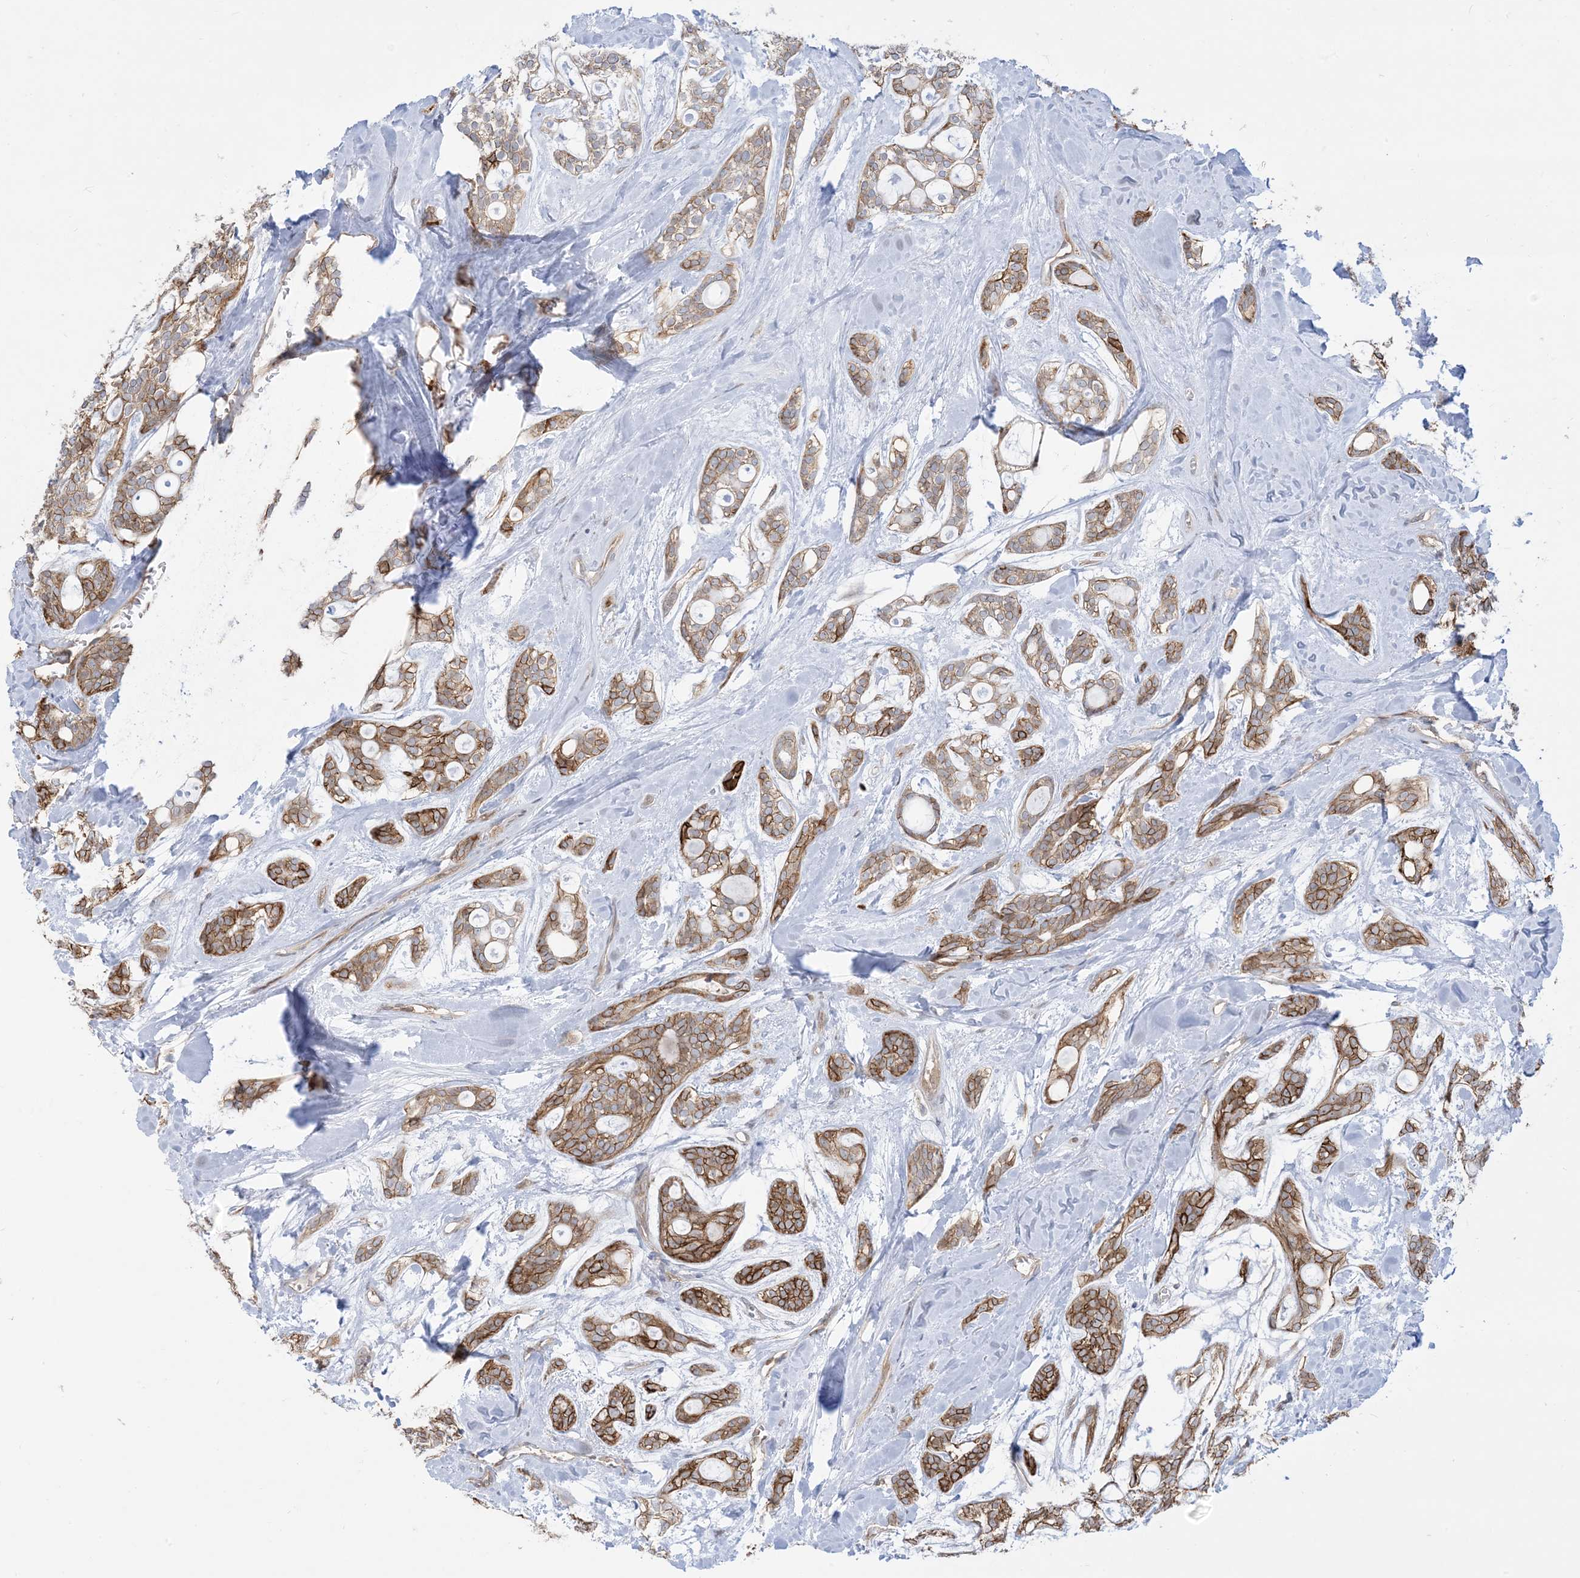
{"staining": {"intensity": "moderate", "quantity": ">75%", "location": "cytoplasmic/membranous"}, "tissue": "head and neck cancer", "cell_type": "Tumor cells", "image_type": "cancer", "snomed": [{"axis": "morphology", "description": "Adenocarcinoma, NOS"}, {"axis": "topography", "description": "Head-Neck"}], "caption": "Immunohistochemical staining of head and neck cancer (adenocarcinoma) displays medium levels of moderate cytoplasmic/membranous protein expression in approximately >75% of tumor cells. Ihc stains the protein of interest in brown and the nuclei are stained blue.", "gene": "CASP4", "patient": {"sex": "male", "age": 66}}